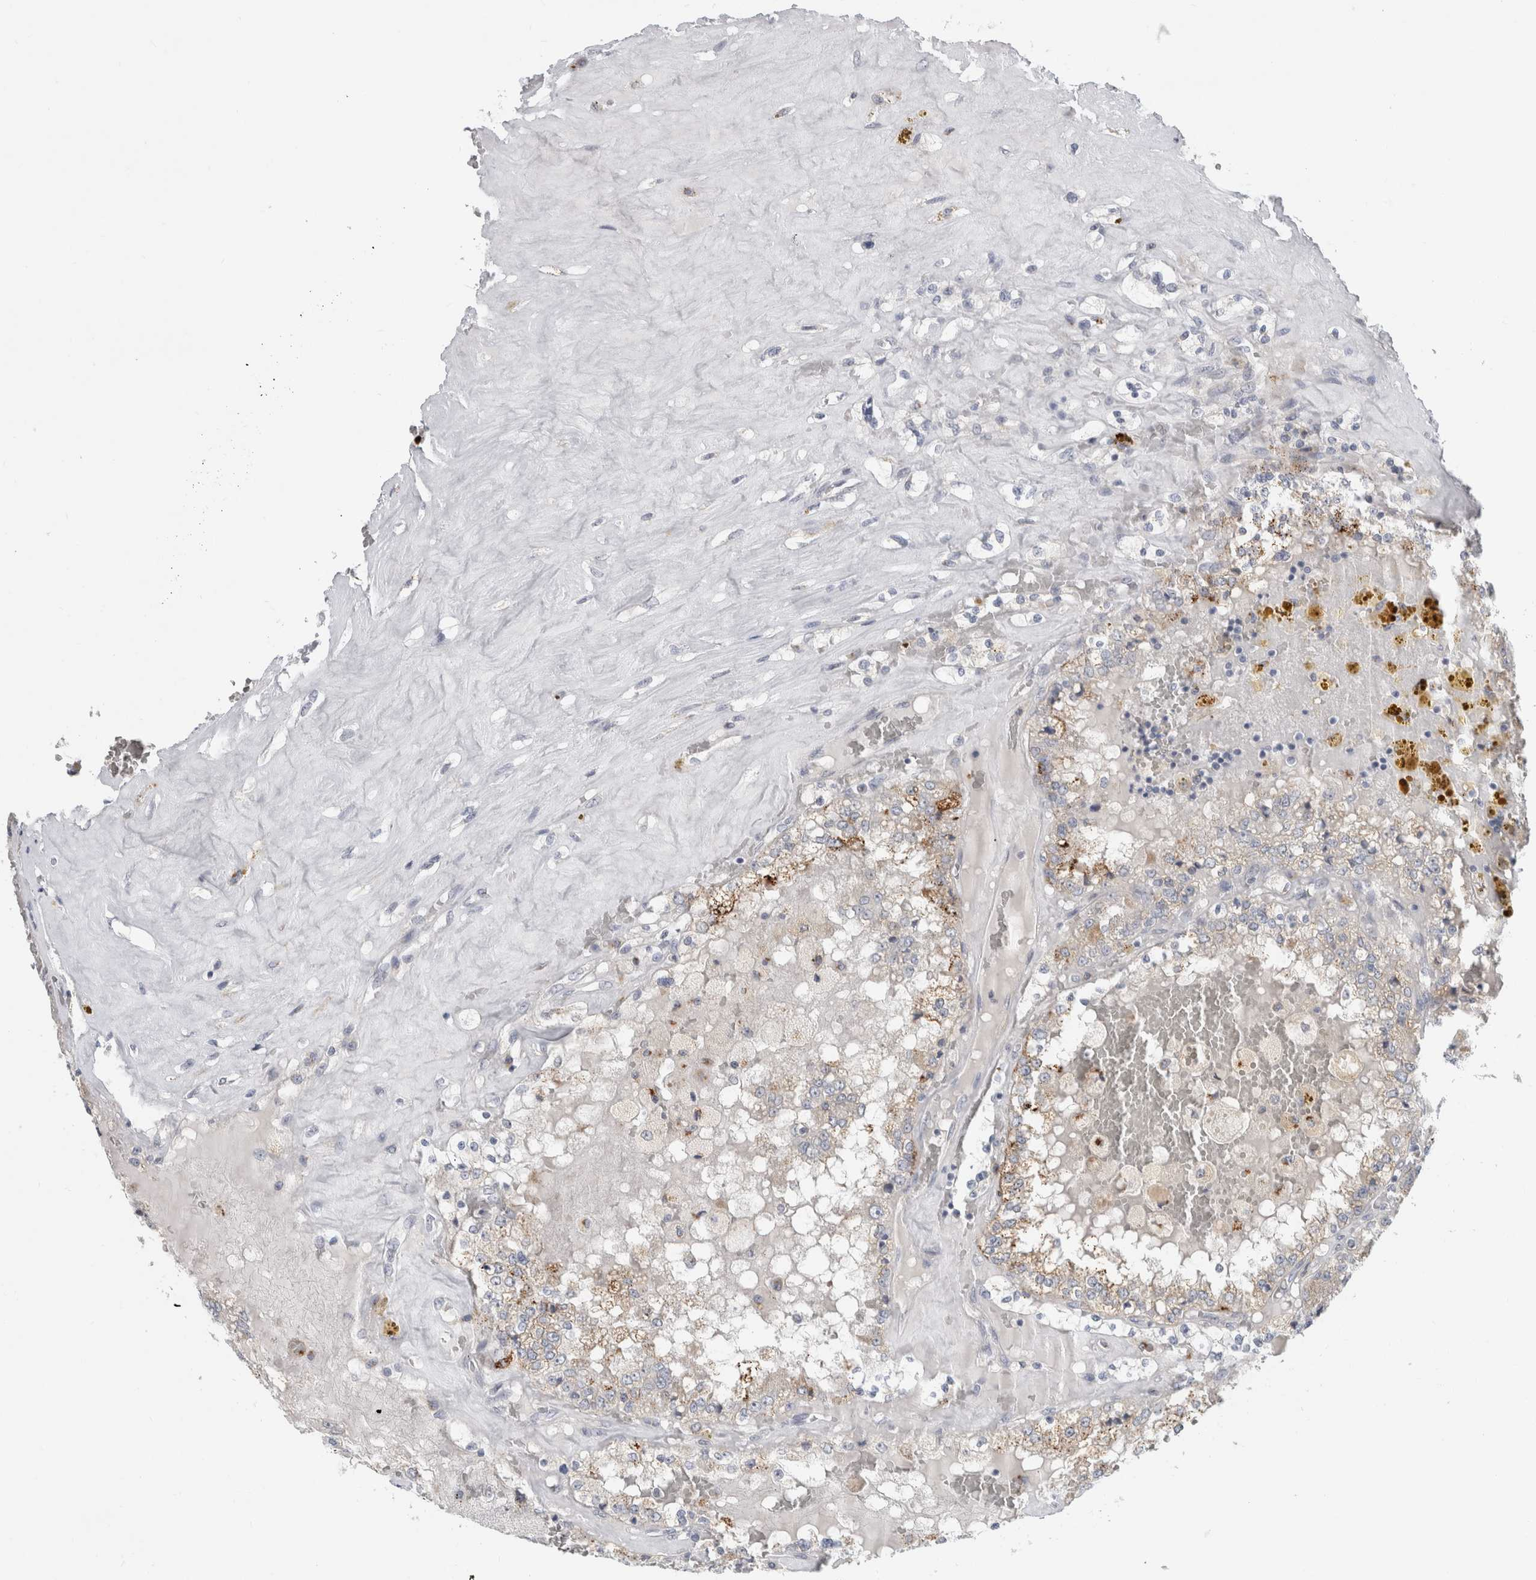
{"staining": {"intensity": "strong", "quantity": "25%-75%", "location": "cytoplasmic/membranous"}, "tissue": "renal cancer", "cell_type": "Tumor cells", "image_type": "cancer", "snomed": [{"axis": "morphology", "description": "Adenocarcinoma, NOS"}, {"axis": "topography", "description": "Kidney"}], "caption": "Immunohistochemical staining of human renal cancer (adenocarcinoma) demonstrates high levels of strong cytoplasmic/membranous protein positivity in about 25%-75% of tumor cells.", "gene": "MGAT1", "patient": {"sex": "female", "age": 56}}